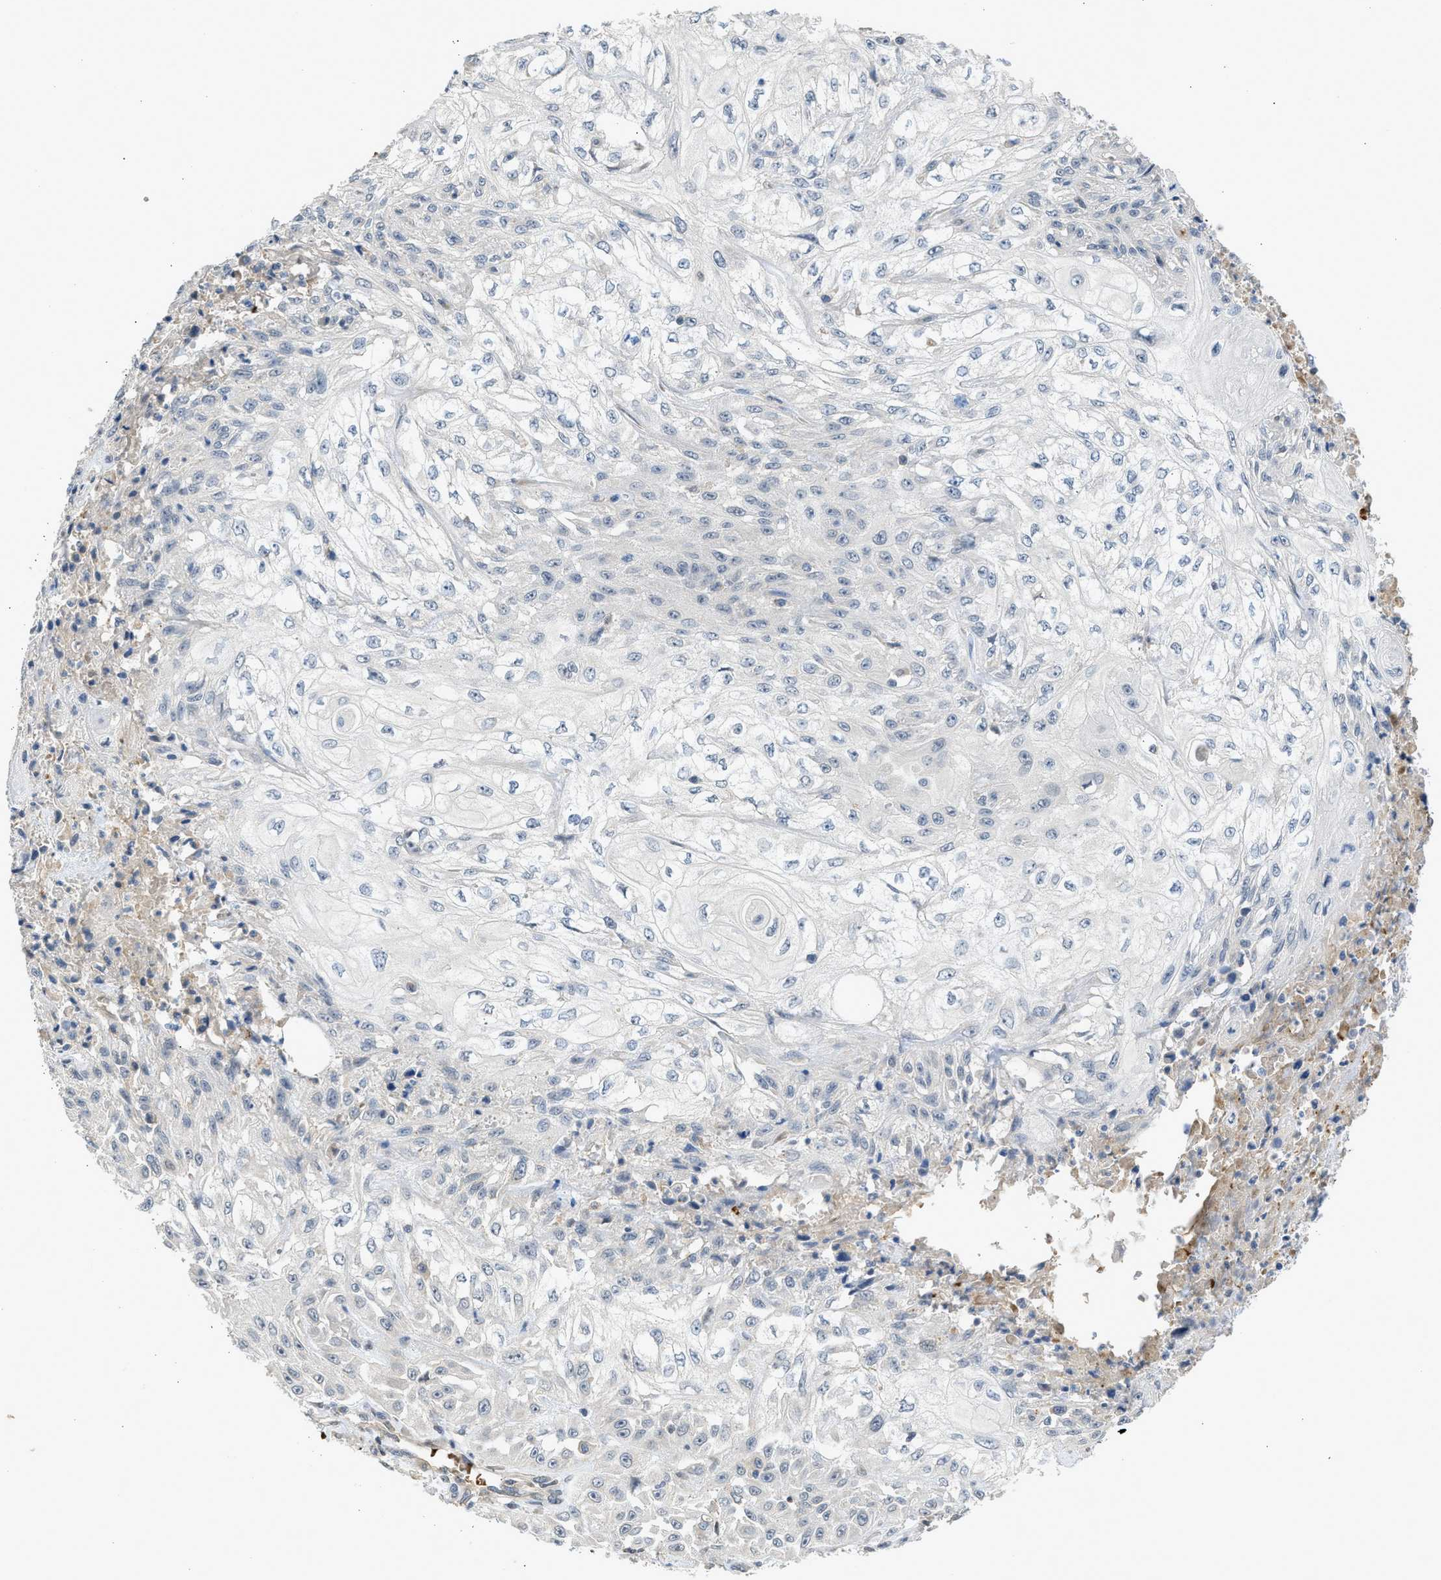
{"staining": {"intensity": "negative", "quantity": "none", "location": "none"}, "tissue": "skin cancer", "cell_type": "Tumor cells", "image_type": "cancer", "snomed": [{"axis": "morphology", "description": "Squamous cell carcinoma, NOS"}, {"axis": "morphology", "description": "Squamous cell carcinoma, metastatic, NOS"}, {"axis": "topography", "description": "Skin"}, {"axis": "topography", "description": "Lymph node"}], "caption": "Immunohistochemistry (IHC) of skin cancer shows no staining in tumor cells.", "gene": "MAPK7", "patient": {"sex": "male", "age": 75}}